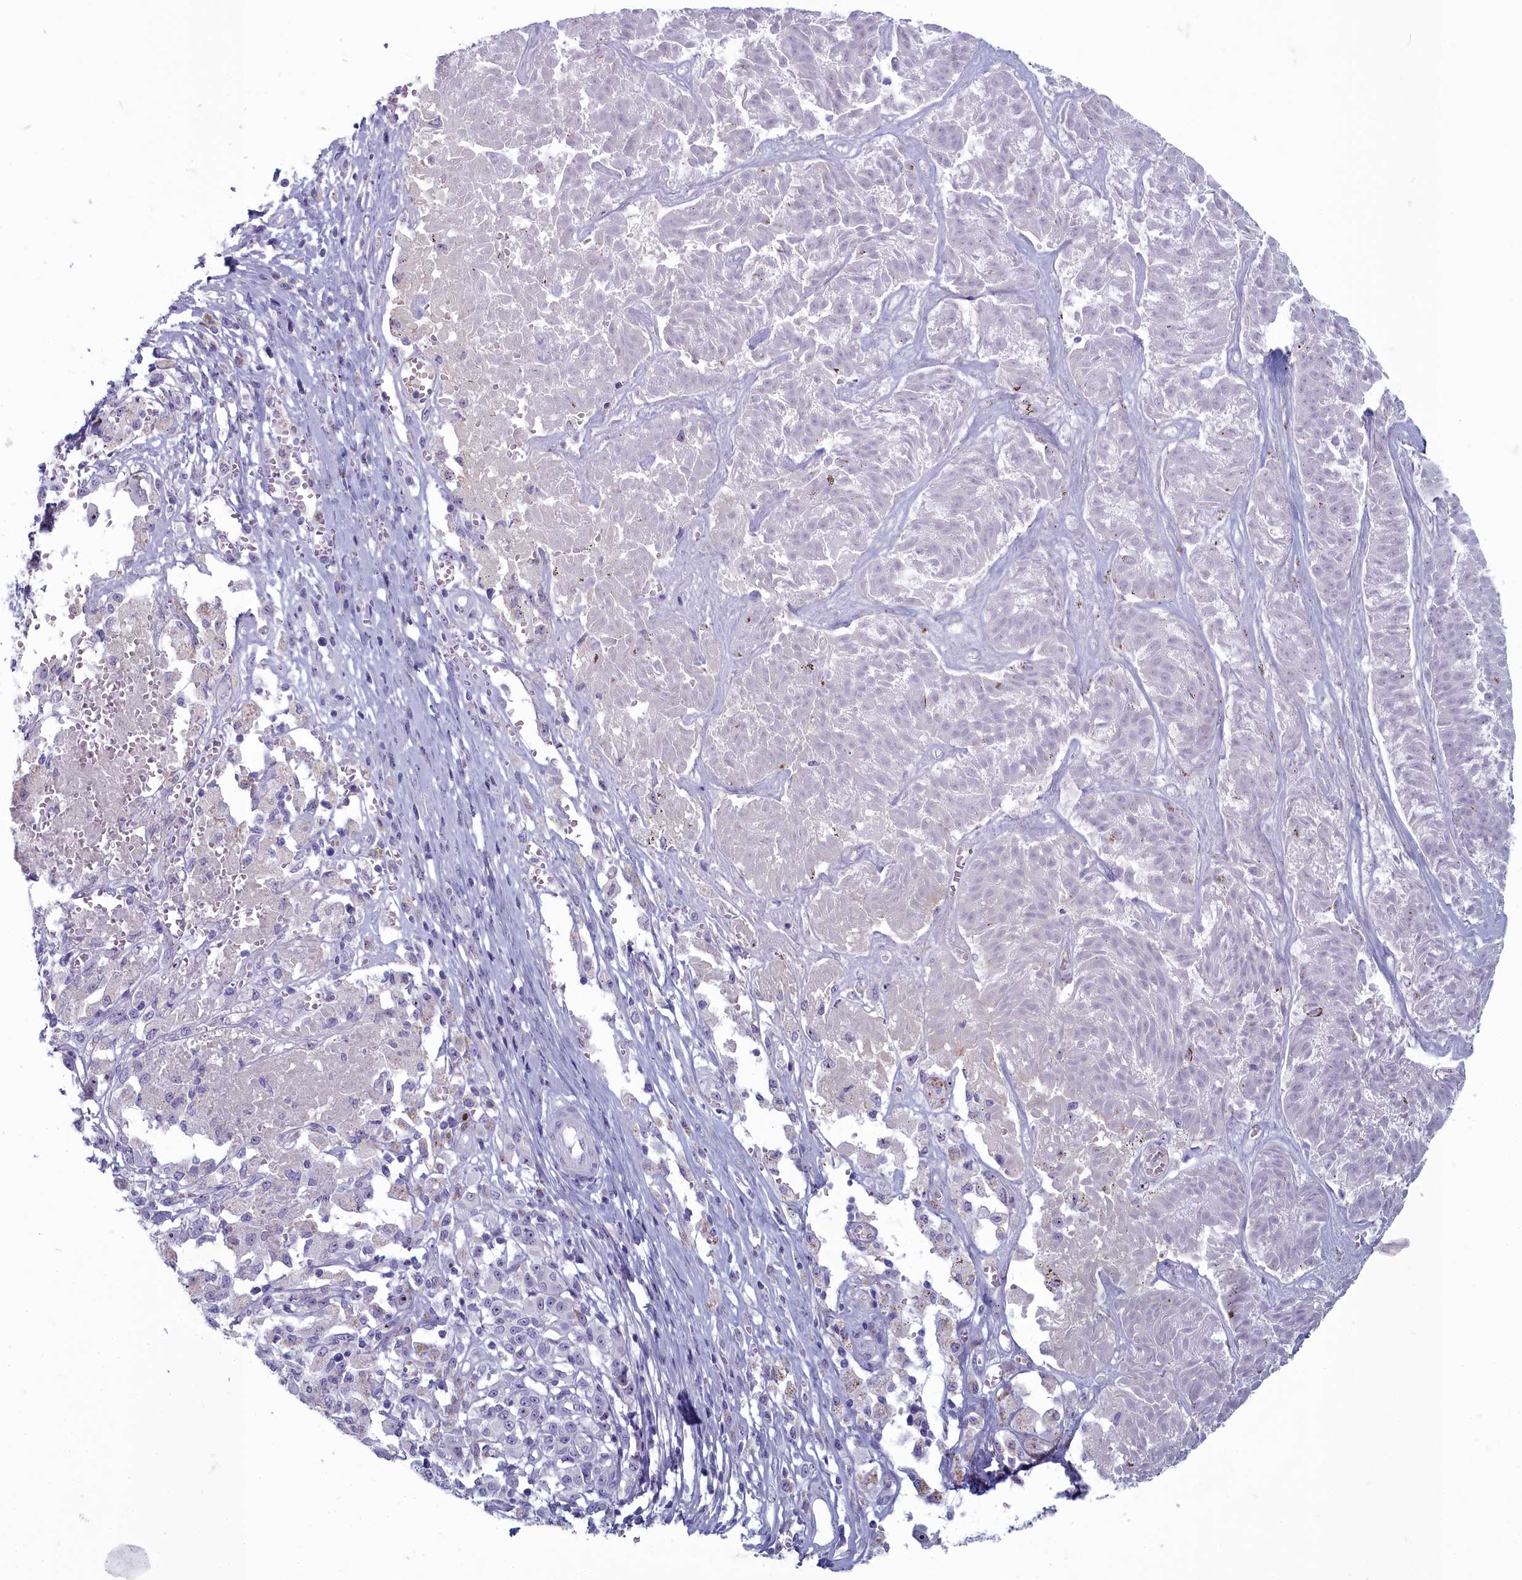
{"staining": {"intensity": "negative", "quantity": "none", "location": "none"}, "tissue": "melanoma", "cell_type": "Tumor cells", "image_type": "cancer", "snomed": [{"axis": "morphology", "description": "Malignant melanoma, NOS"}, {"axis": "topography", "description": "Skin"}], "caption": "DAB (3,3'-diaminobenzidine) immunohistochemical staining of human malignant melanoma displays no significant staining in tumor cells.", "gene": "INSYN2A", "patient": {"sex": "female", "age": 72}}